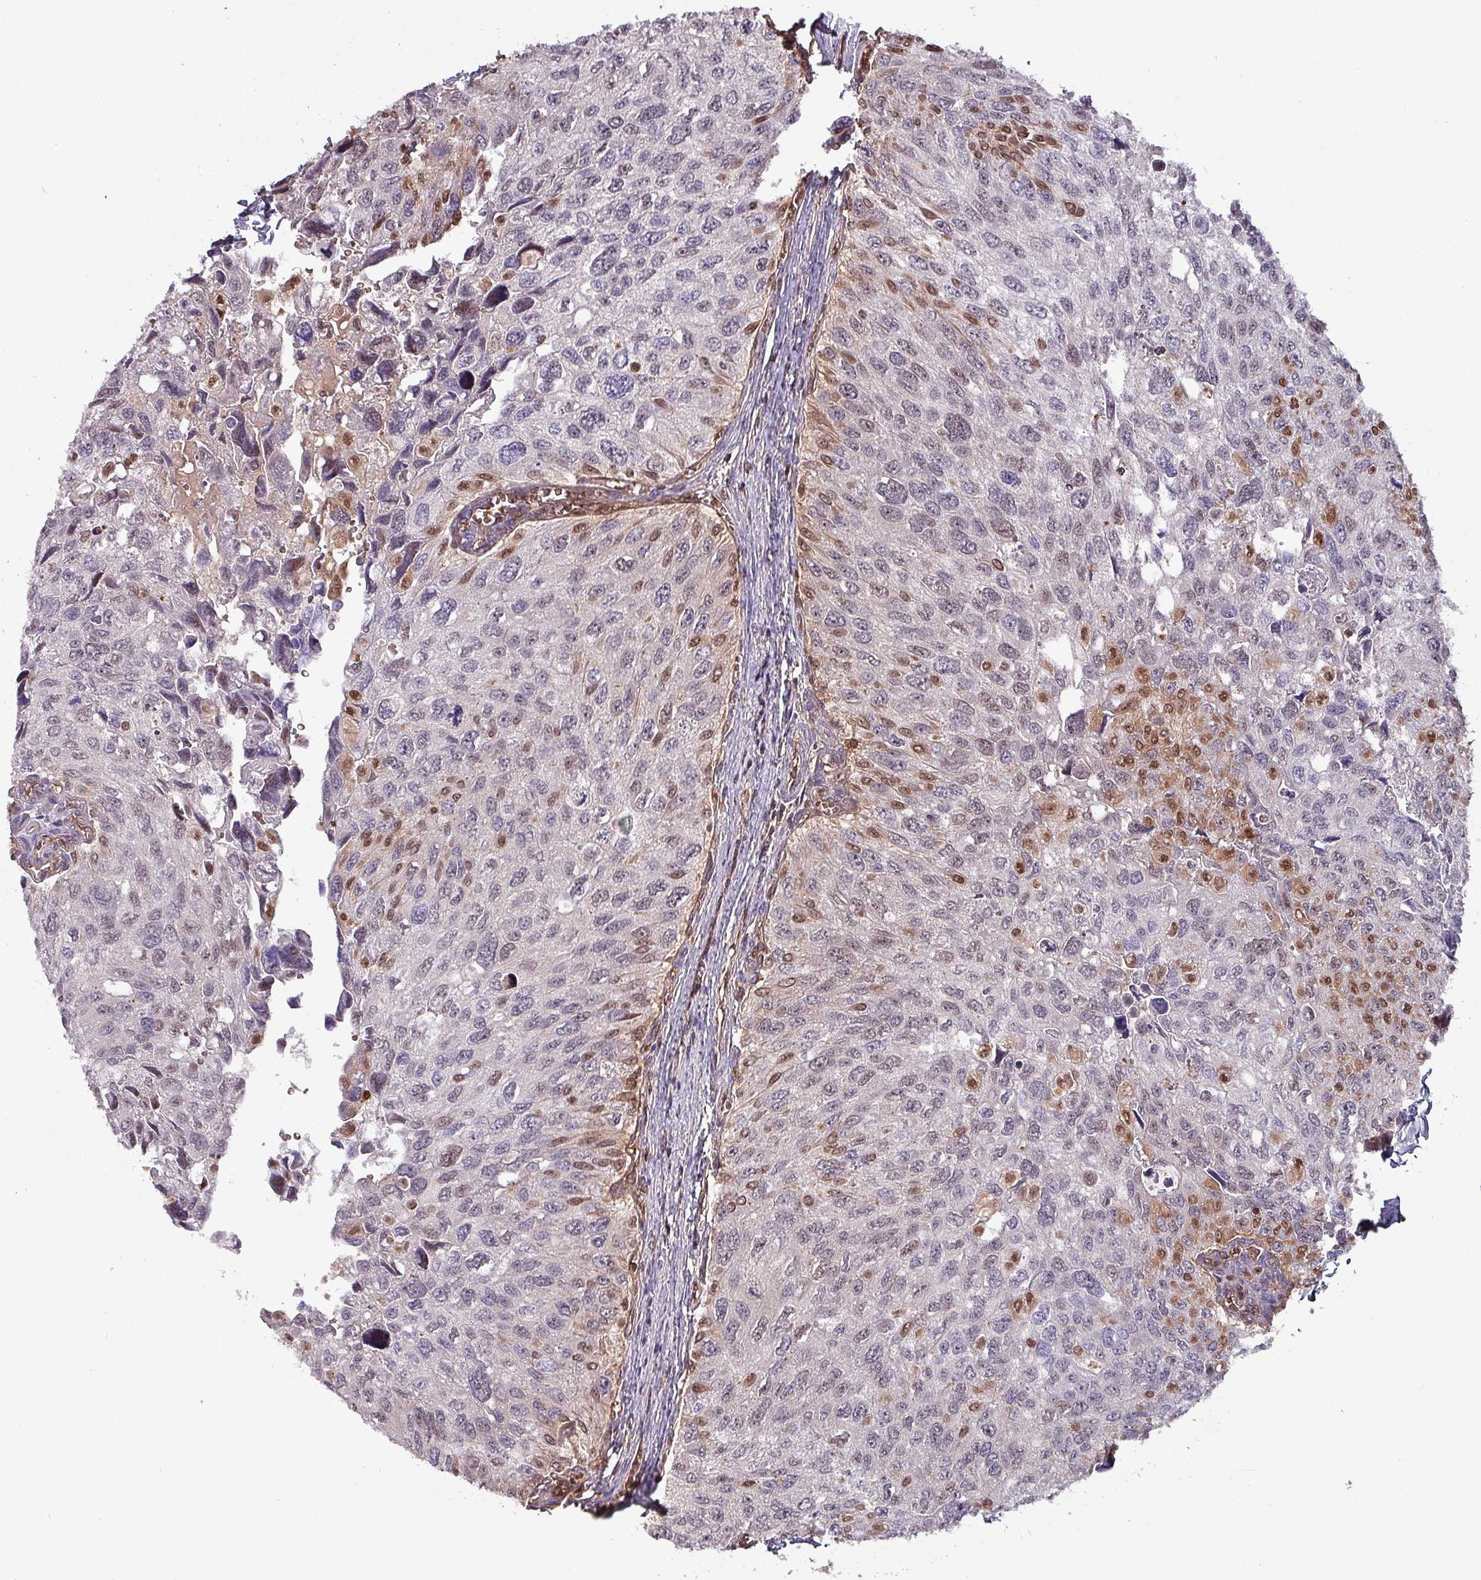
{"staining": {"intensity": "moderate", "quantity": "<25%", "location": "cytoplasmic/membranous,nuclear"}, "tissue": "urothelial cancer", "cell_type": "Tumor cells", "image_type": "cancer", "snomed": [{"axis": "morphology", "description": "Urothelial carcinoma, NOS"}, {"axis": "topography", "description": "Urinary bladder"}], "caption": "IHC histopathology image of neoplastic tissue: urothelial cancer stained using immunohistochemistry (IHC) shows low levels of moderate protein expression localized specifically in the cytoplasmic/membranous and nuclear of tumor cells, appearing as a cytoplasmic/membranous and nuclear brown color.", "gene": "PSMB8", "patient": {"sex": "male", "age": 80}}